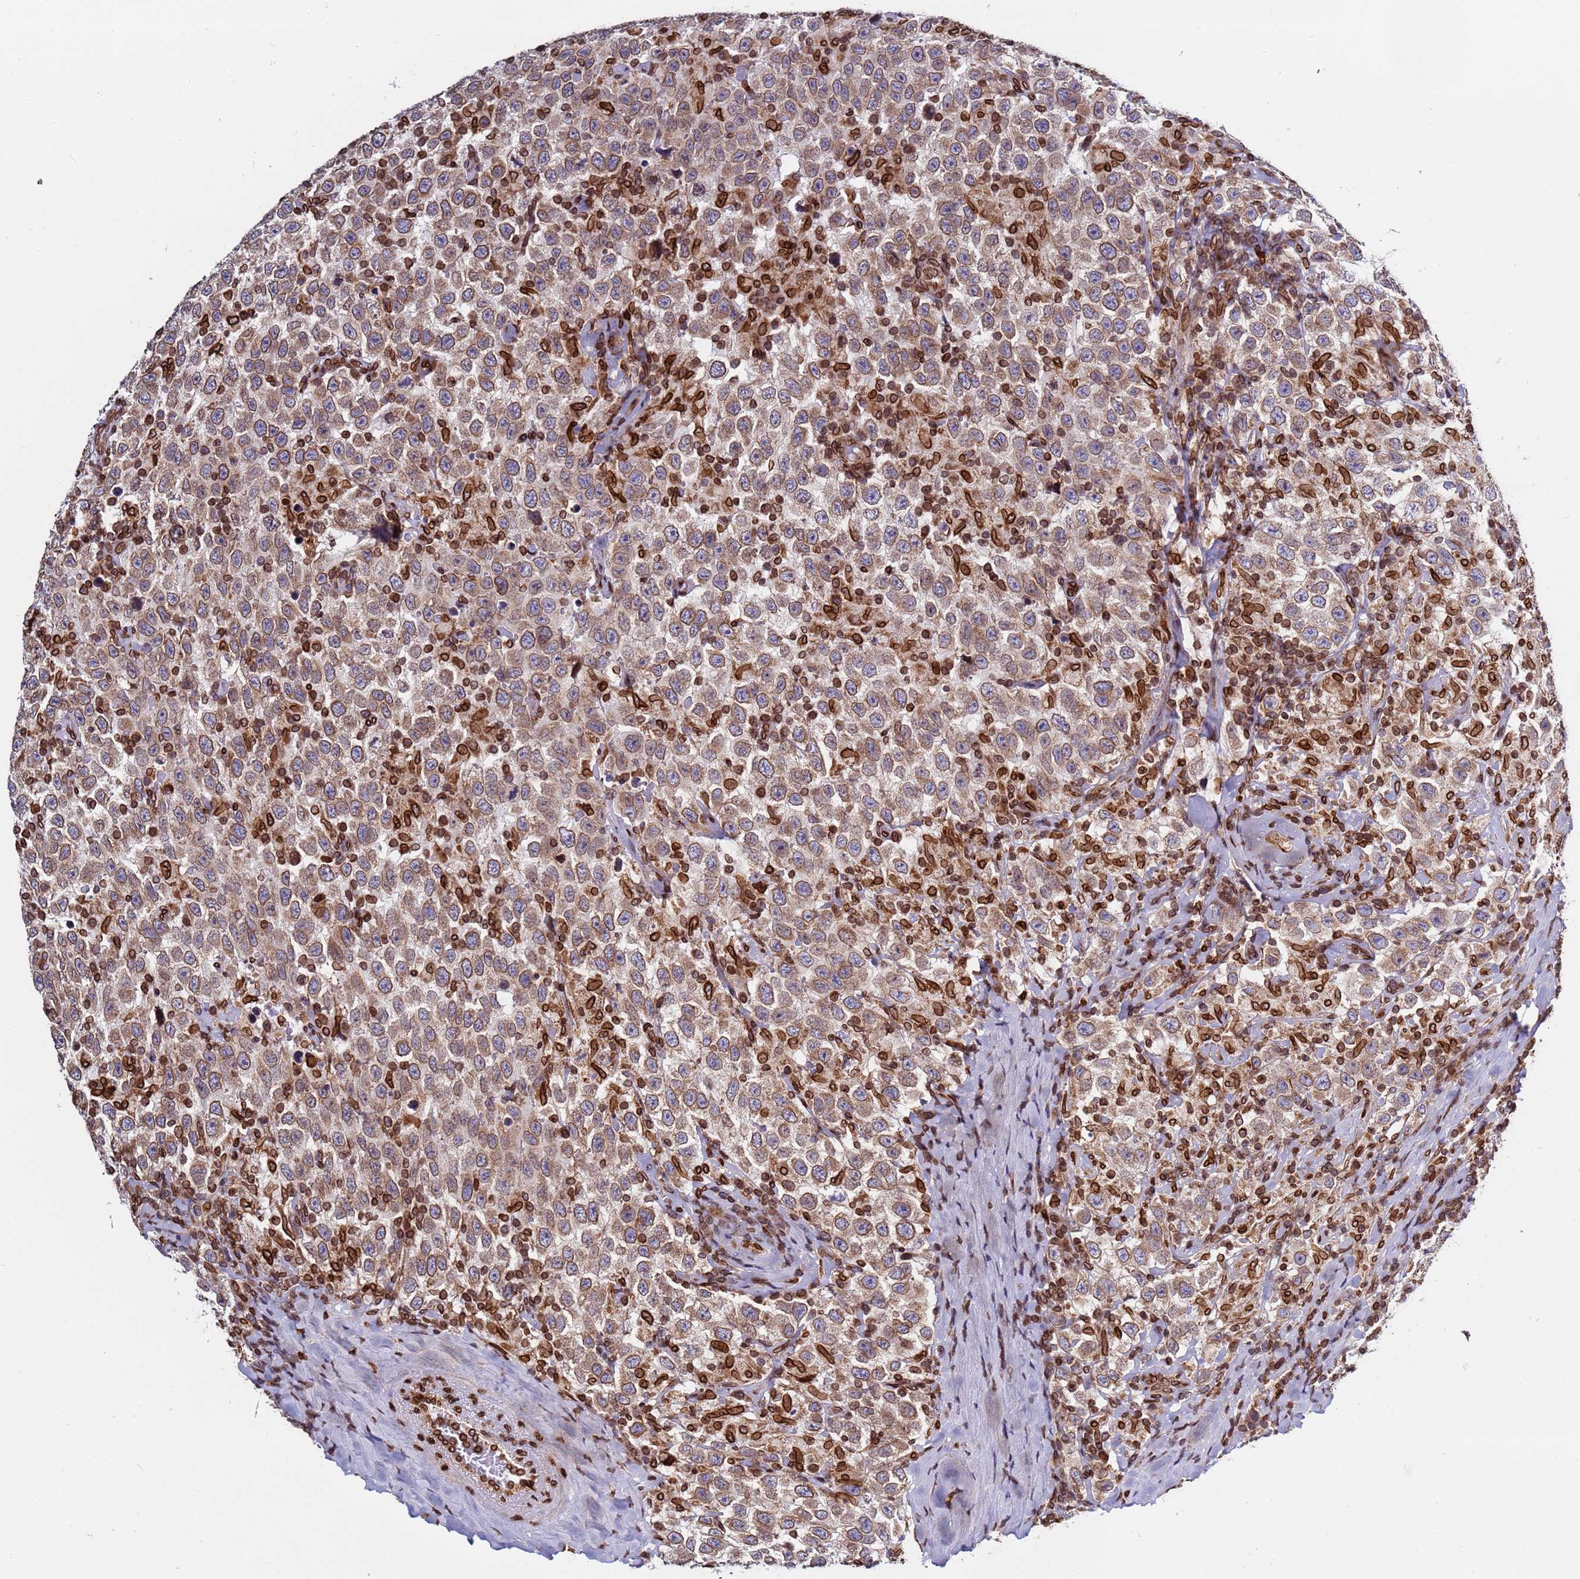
{"staining": {"intensity": "moderate", "quantity": ">75%", "location": "cytoplasmic/membranous,nuclear"}, "tissue": "testis cancer", "cell_type": "Tumor cells", "image_type": "cancer", "snomed": [{"axis": "morphology", "description": "Seminoma, NOS"}, {"axis": "topography", "description": "Testis"}], "caption": "Human seminoma (testis) stained for a protein (brown) demonstrates moderate cytoplasmic/membranous and nuclear positive expression in approximately >75% of tumor cells.", "gene": "TOR1AIP1", "patient": {"sex": "male", "age": 41}}